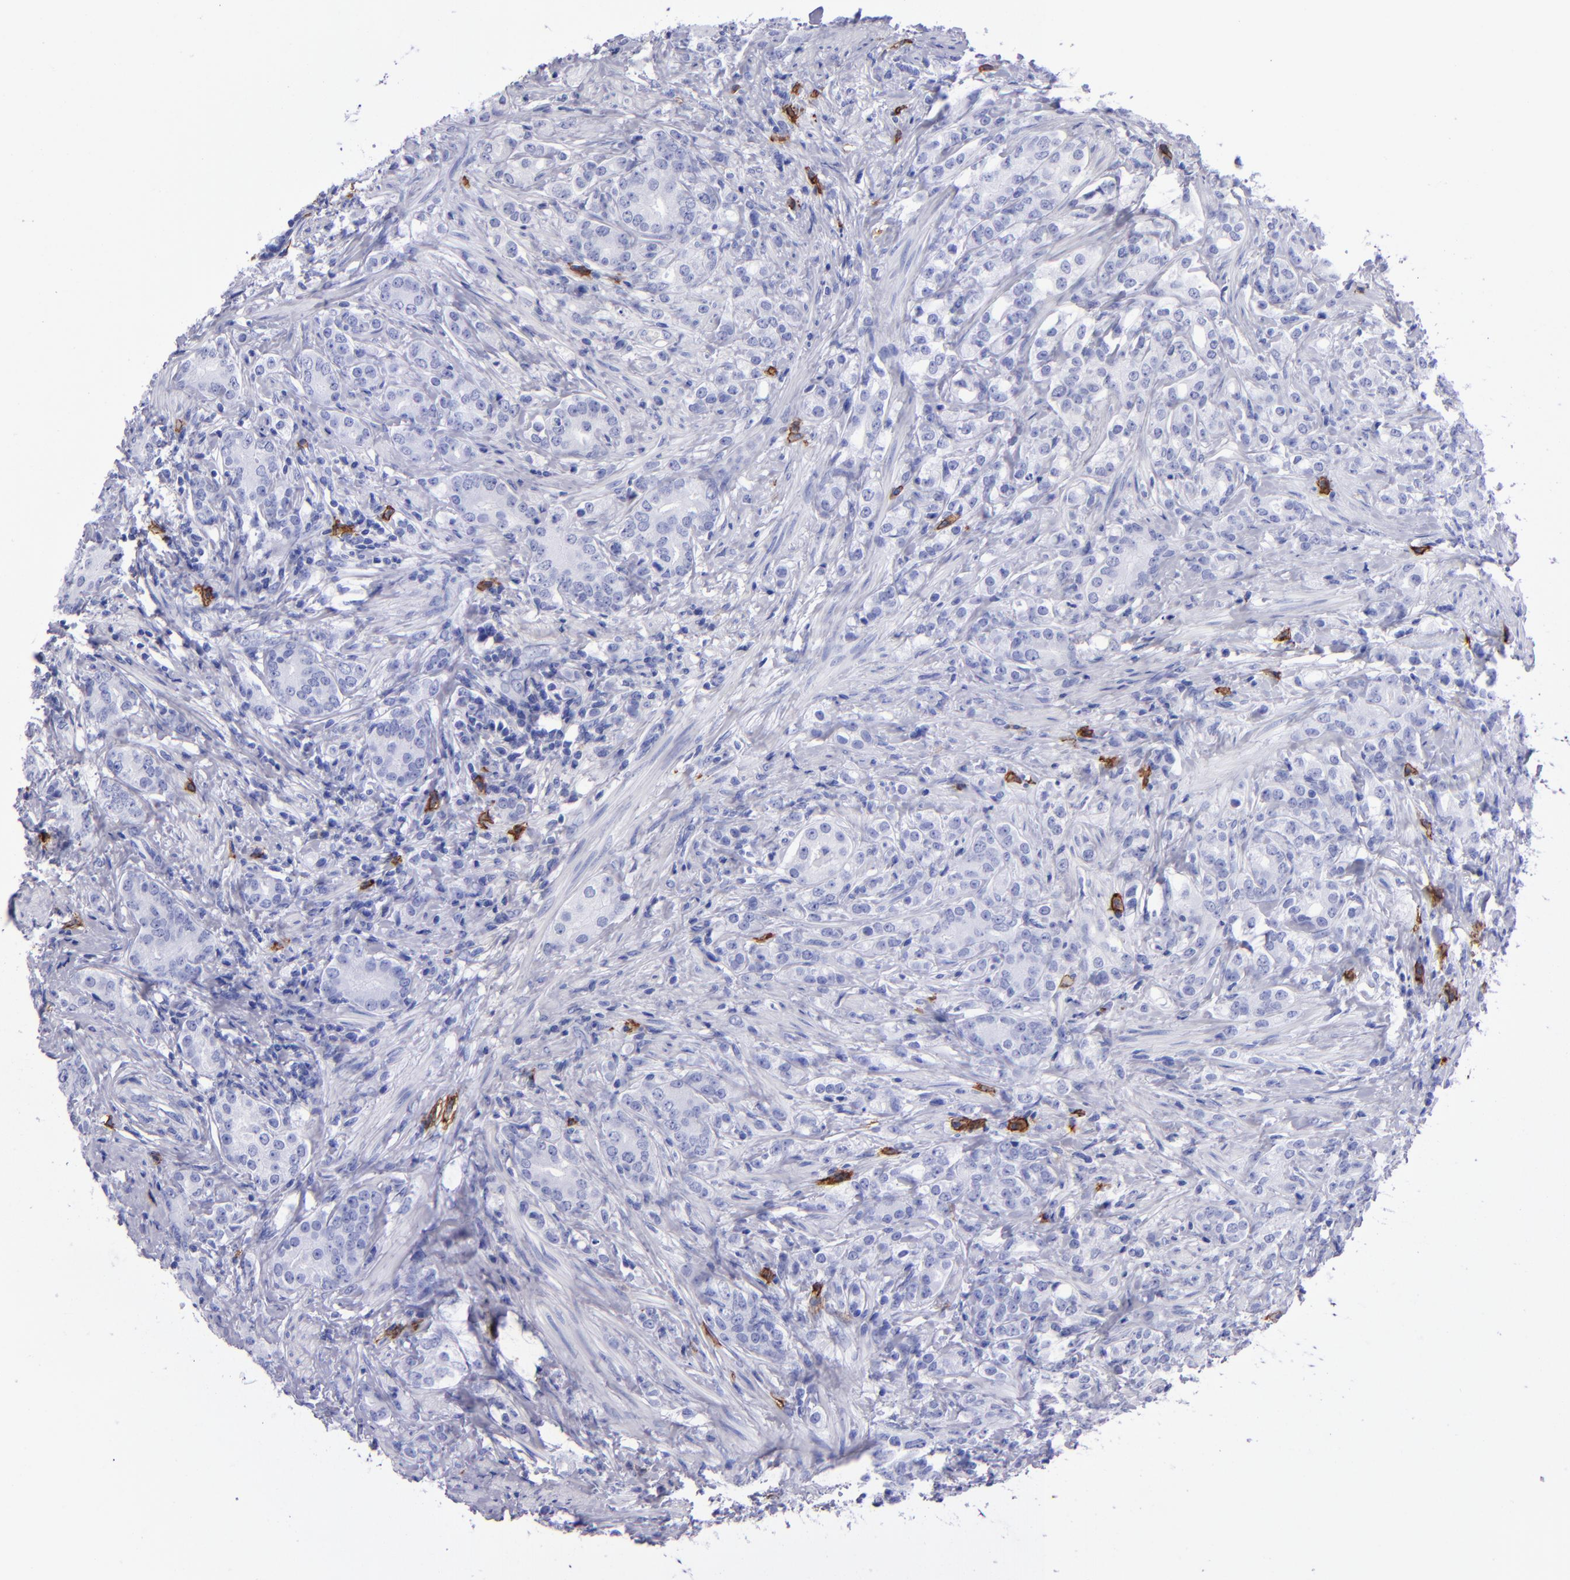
{"staining": {"intensity": "negative", "quantity": "none", "location": "none"}, "tissue": "prostate cancer", "cell_type": "Tumor cells", "image_type": "cancer", "snomed": [{"axis": "morphology", "description": "Adenocarcinoma, Medium grade"}, {"axis": "topography", "description": "Prostate"}], "caption": "The image displays no significant positivity in tumor cells of adenocarcinoma (medium-grade) (prostate).", "gene": "CD38", "patient": {"sex": "male", "age": 59}}